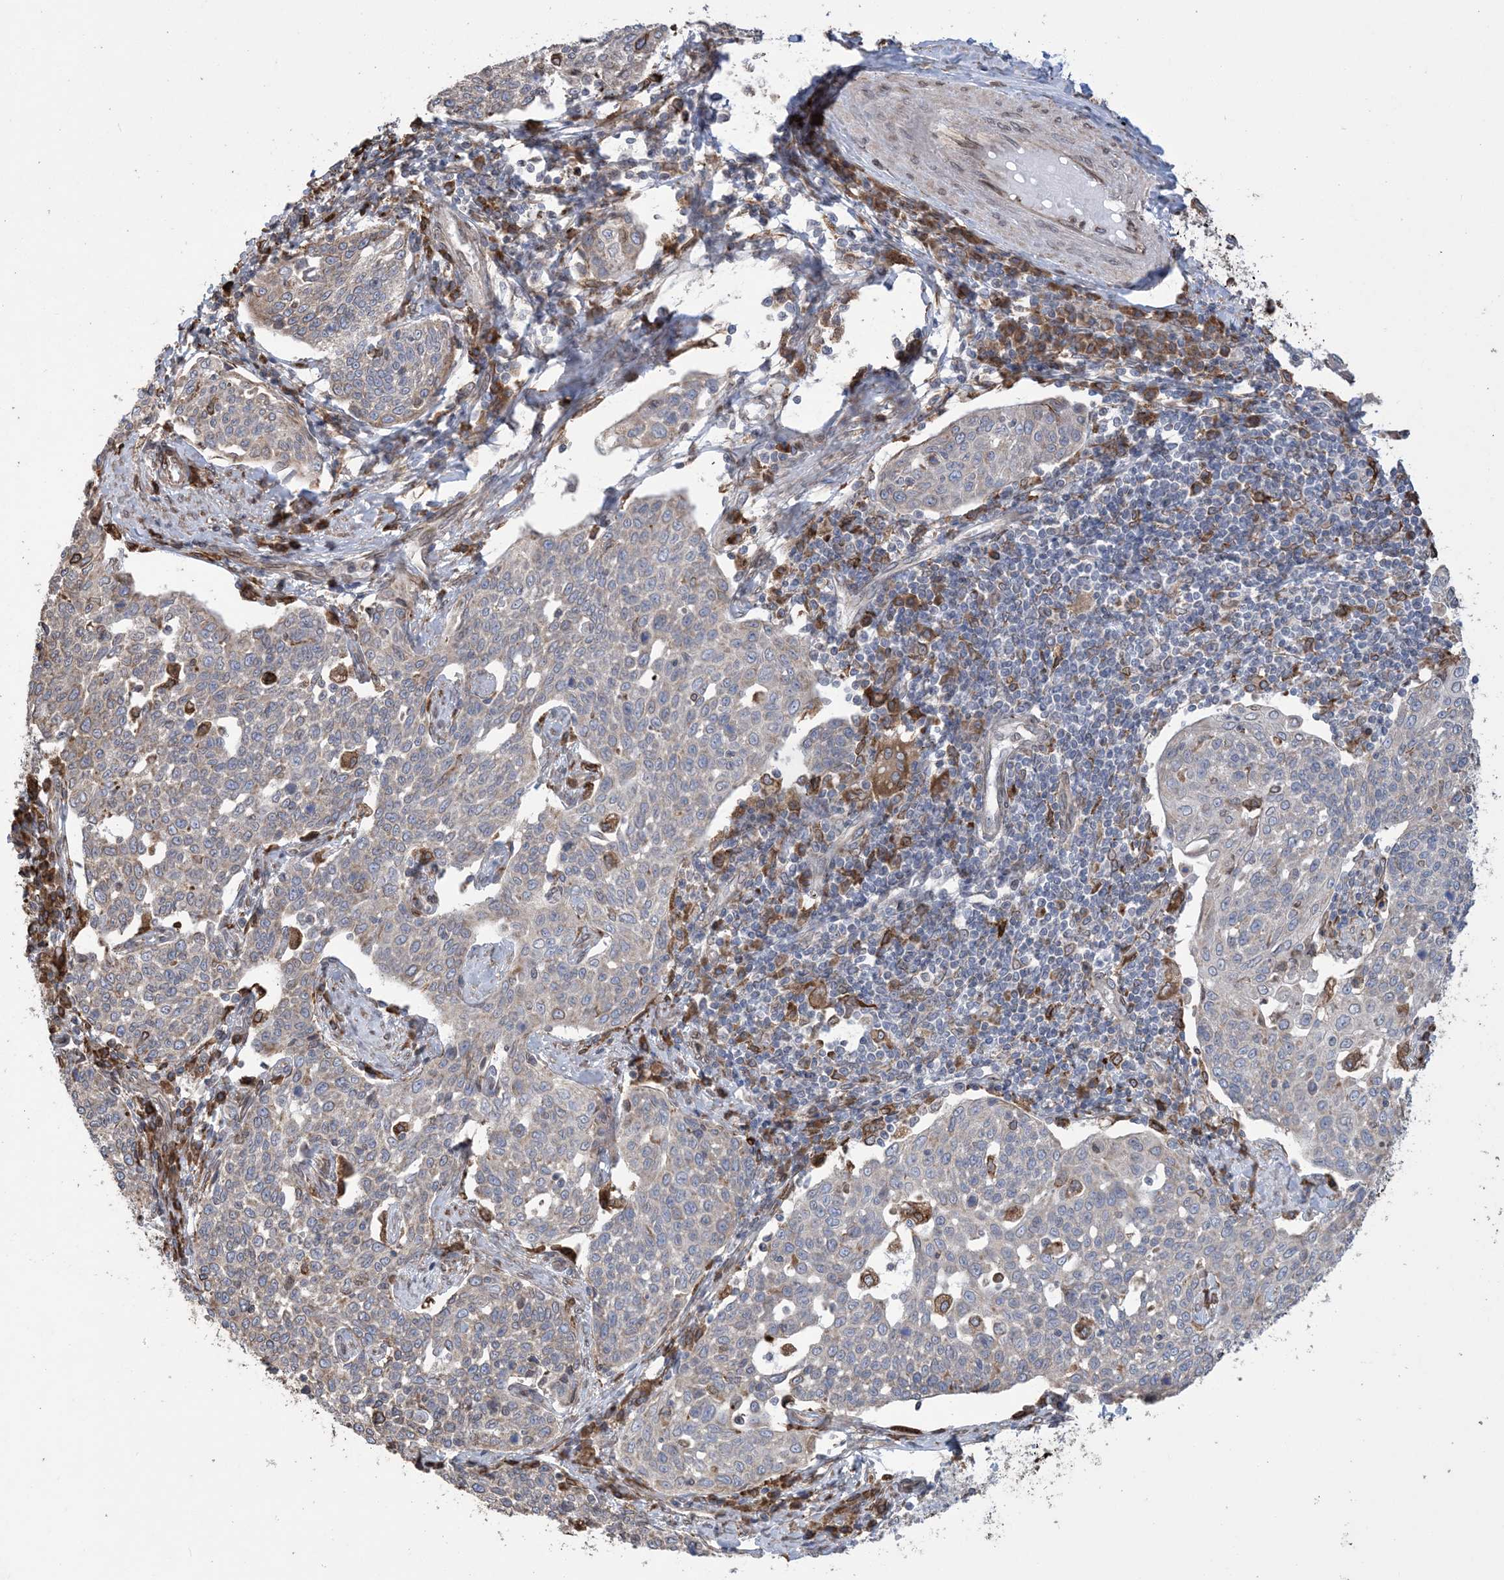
{"staining": {"intensity": "weak", "quantity": "<25%", "location": "cytoplasmic/membranous"}, "tissue": "cervical cancer", "cell_type": "Tumor cells", "image_type": "cancer", "snomed": [{"axis": "morphology", "description": "Squamous cell carcinoma, NOS"}, {"axis": "topography", "description": "Cervix"}], "caption": "Tumor cells are negative for protein expression in human squamous cell carcinoma (cervical).", "gene": "SHANK1", "patient": {"sex": "female", "age": 34}}